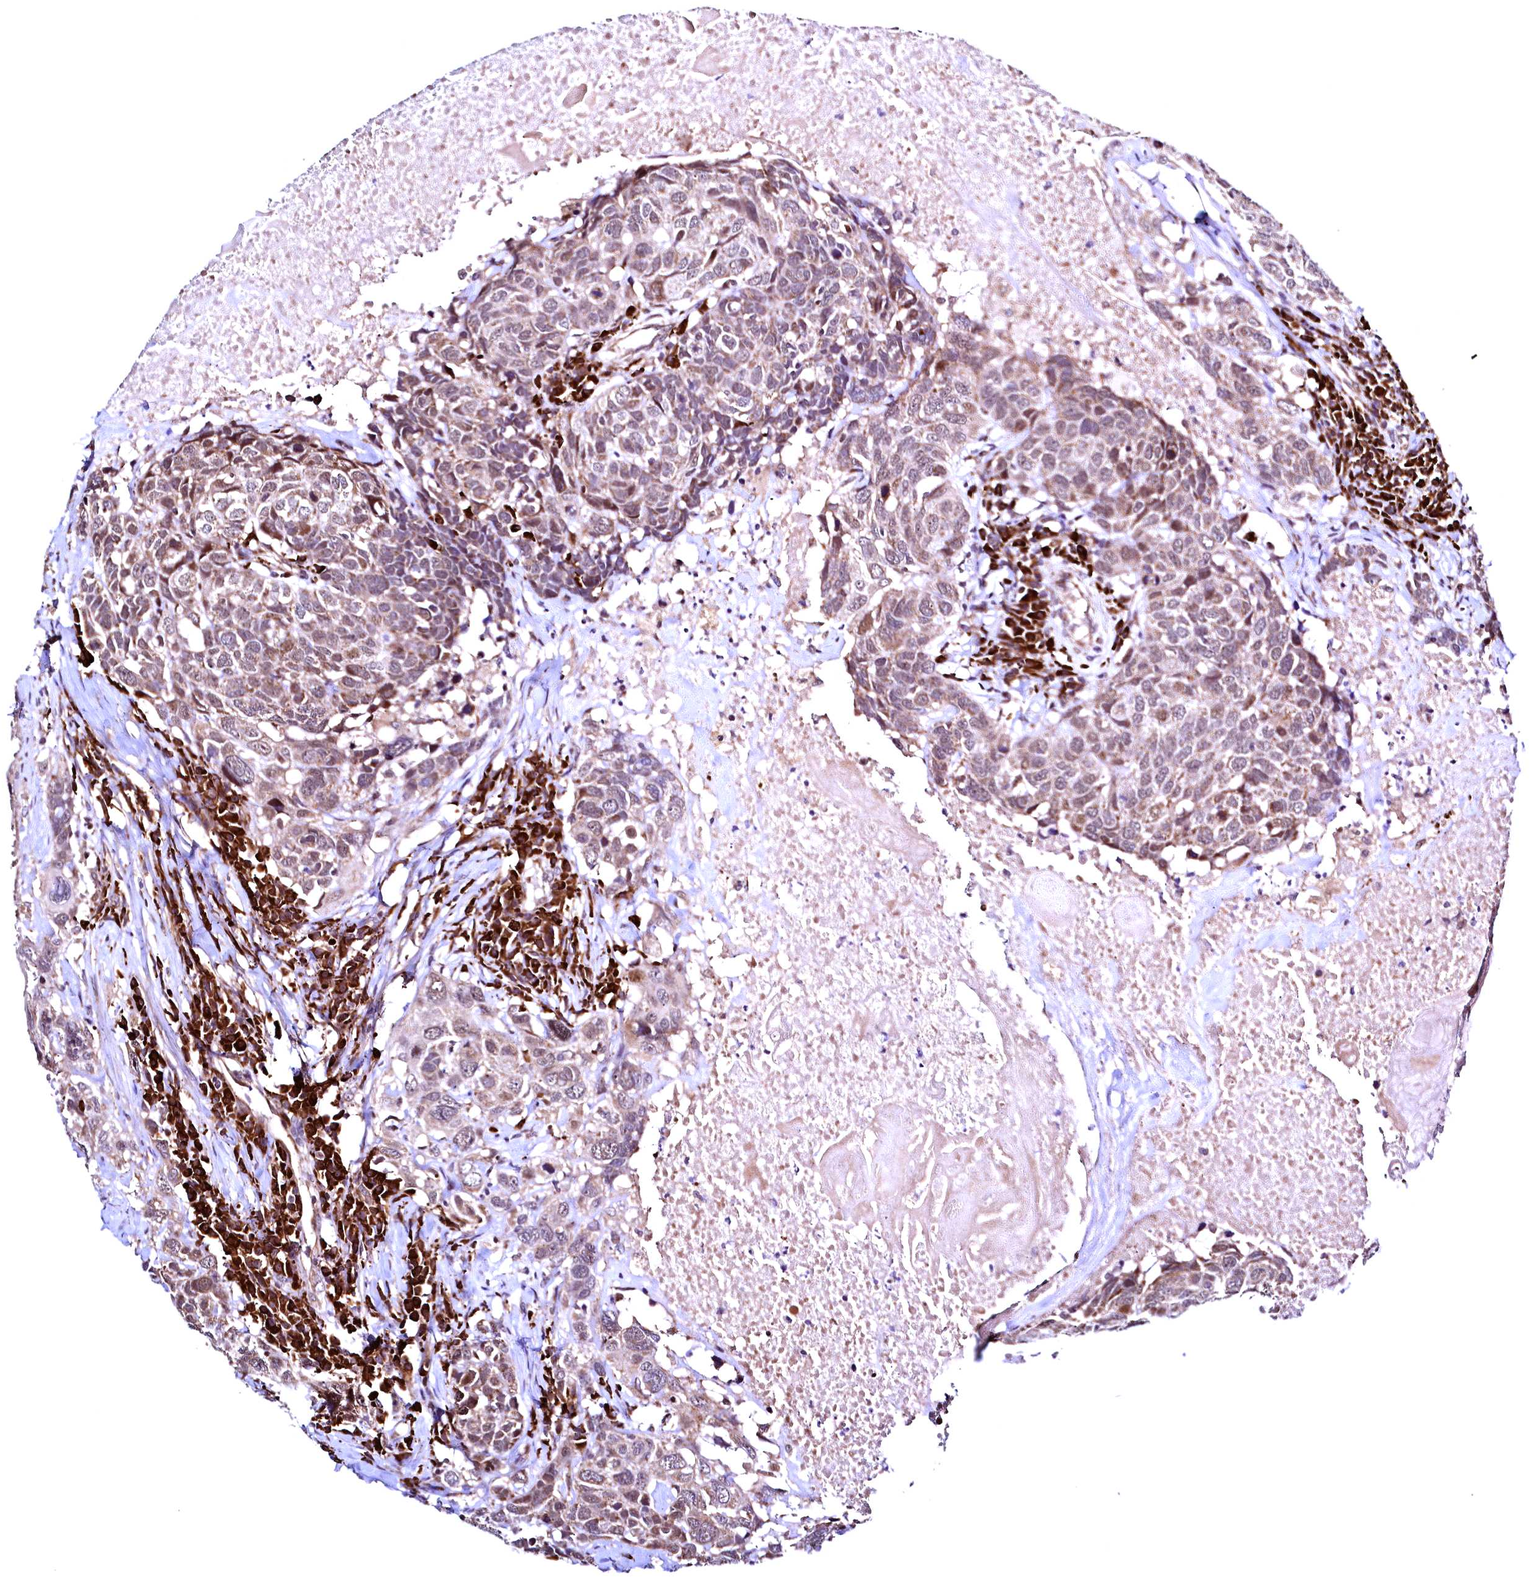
{"staining": {"intensity": "moderate", "quantity": "25%-75%", "location": "cytoplasmic/membranous"}, "tissue": "head and neck cancer", "cell_type": "Tumor cells", "image_type": "cancer", "snomed": [{"axis": "morphology", "description": "Squamous cell carcinoma, NOS"}, {"axis": "topography", "description": "Head-Neck"}], "caption": "Tumor cells exhibit medium levels of moderate cytoplasmic/membranous positivity in approximately 25%-75% of cells in human head and neck squamous cell carcinoma.", "gene": "RBFA", "patient": {"sex": "male", "age": 66}}